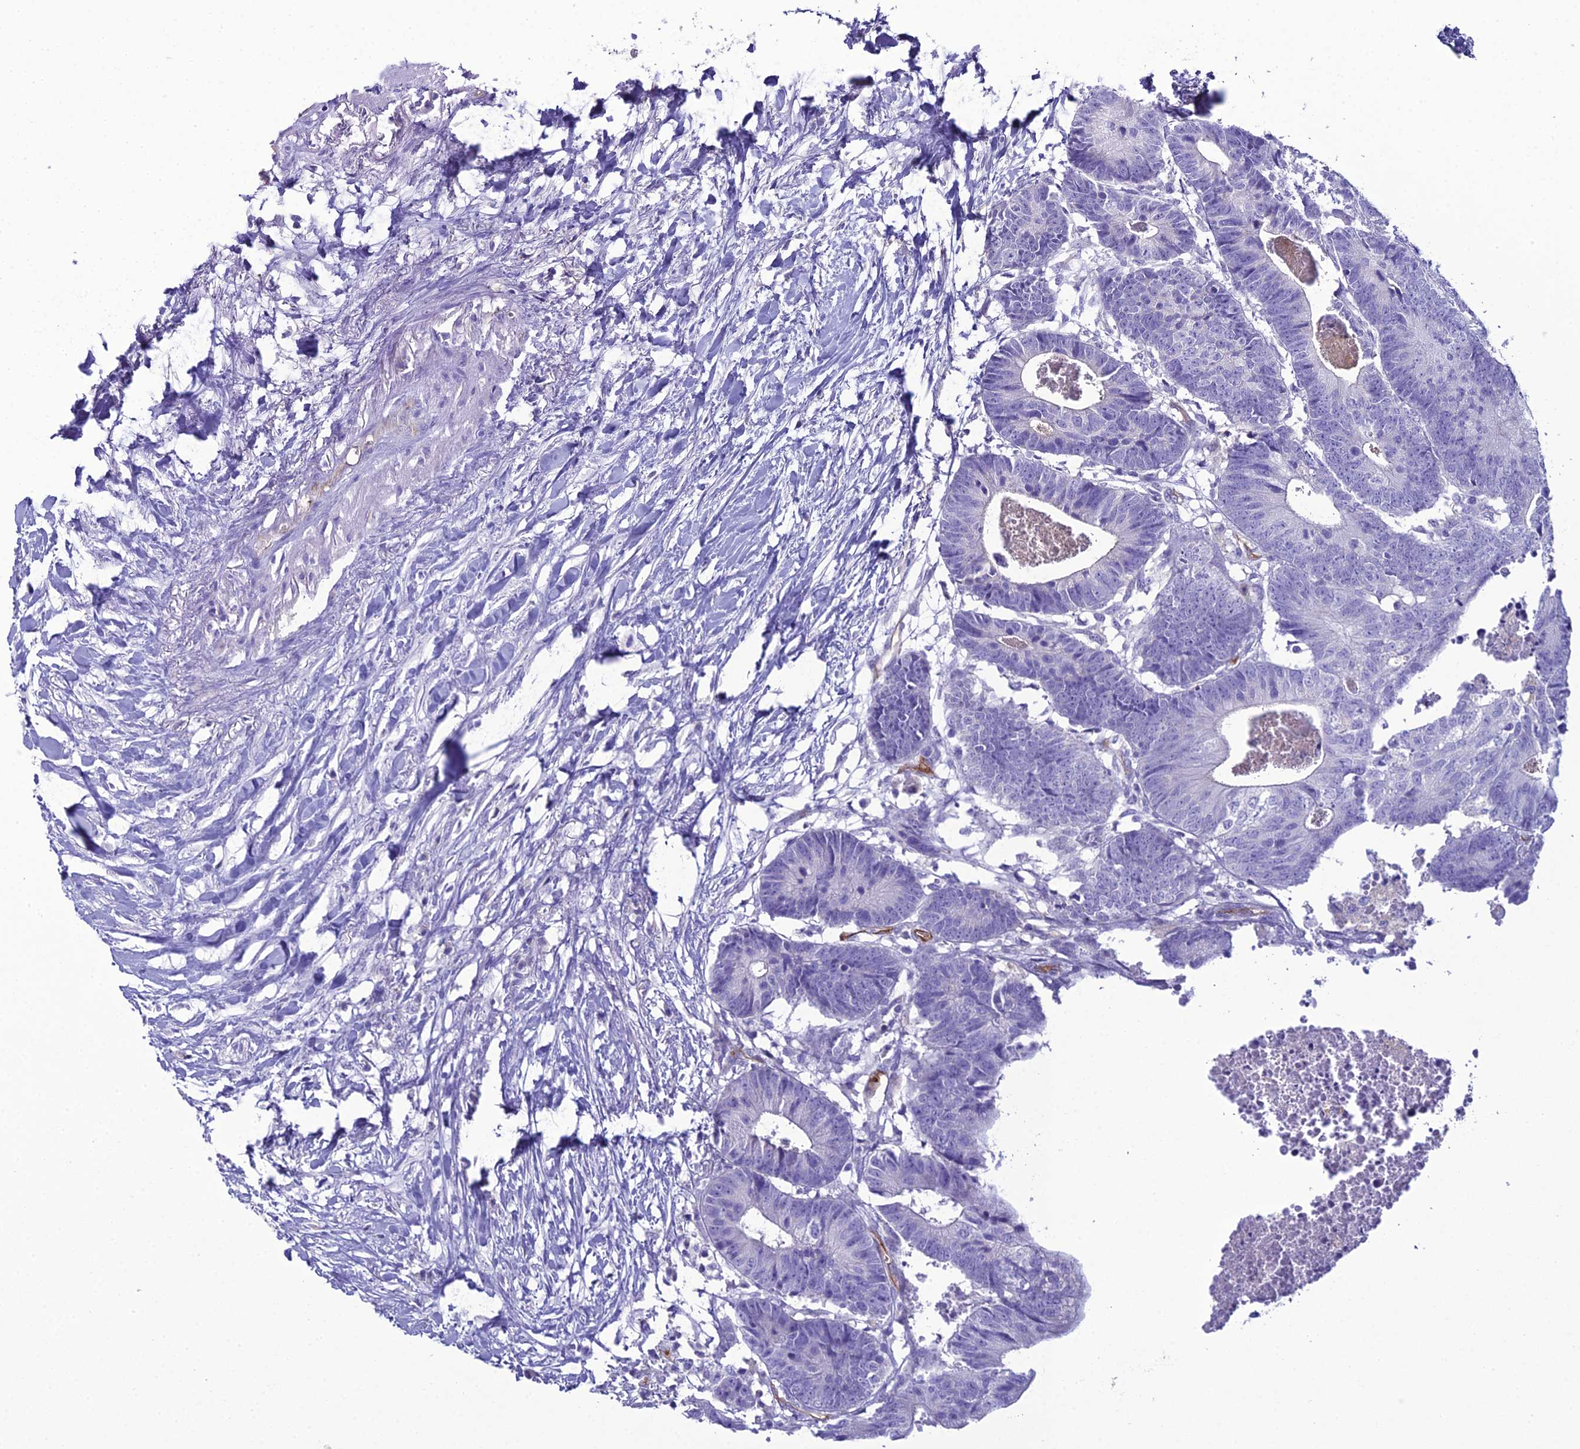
{"staining": {"intensity": "negative", "quantity": "none", "location": "none"}, "tissue": "colorectal cancer", "cell_type": "Tumor cells", "image_type": "cancer", "snomed": [{"axis": "morphology", "description": "Adenocarcinoma, NOS"}, {"axis": "topography", "description": "Colon"}], "caption": "A micrograph of adenocarcinoma (colorectal) stained for a protein exhibits no brown staining in tumor cells. (DAB (3,3'-diaminobenzidine) IHC, high magnification).", "gene": "ACE", "patient": {"sex": "female", "age": 57}}